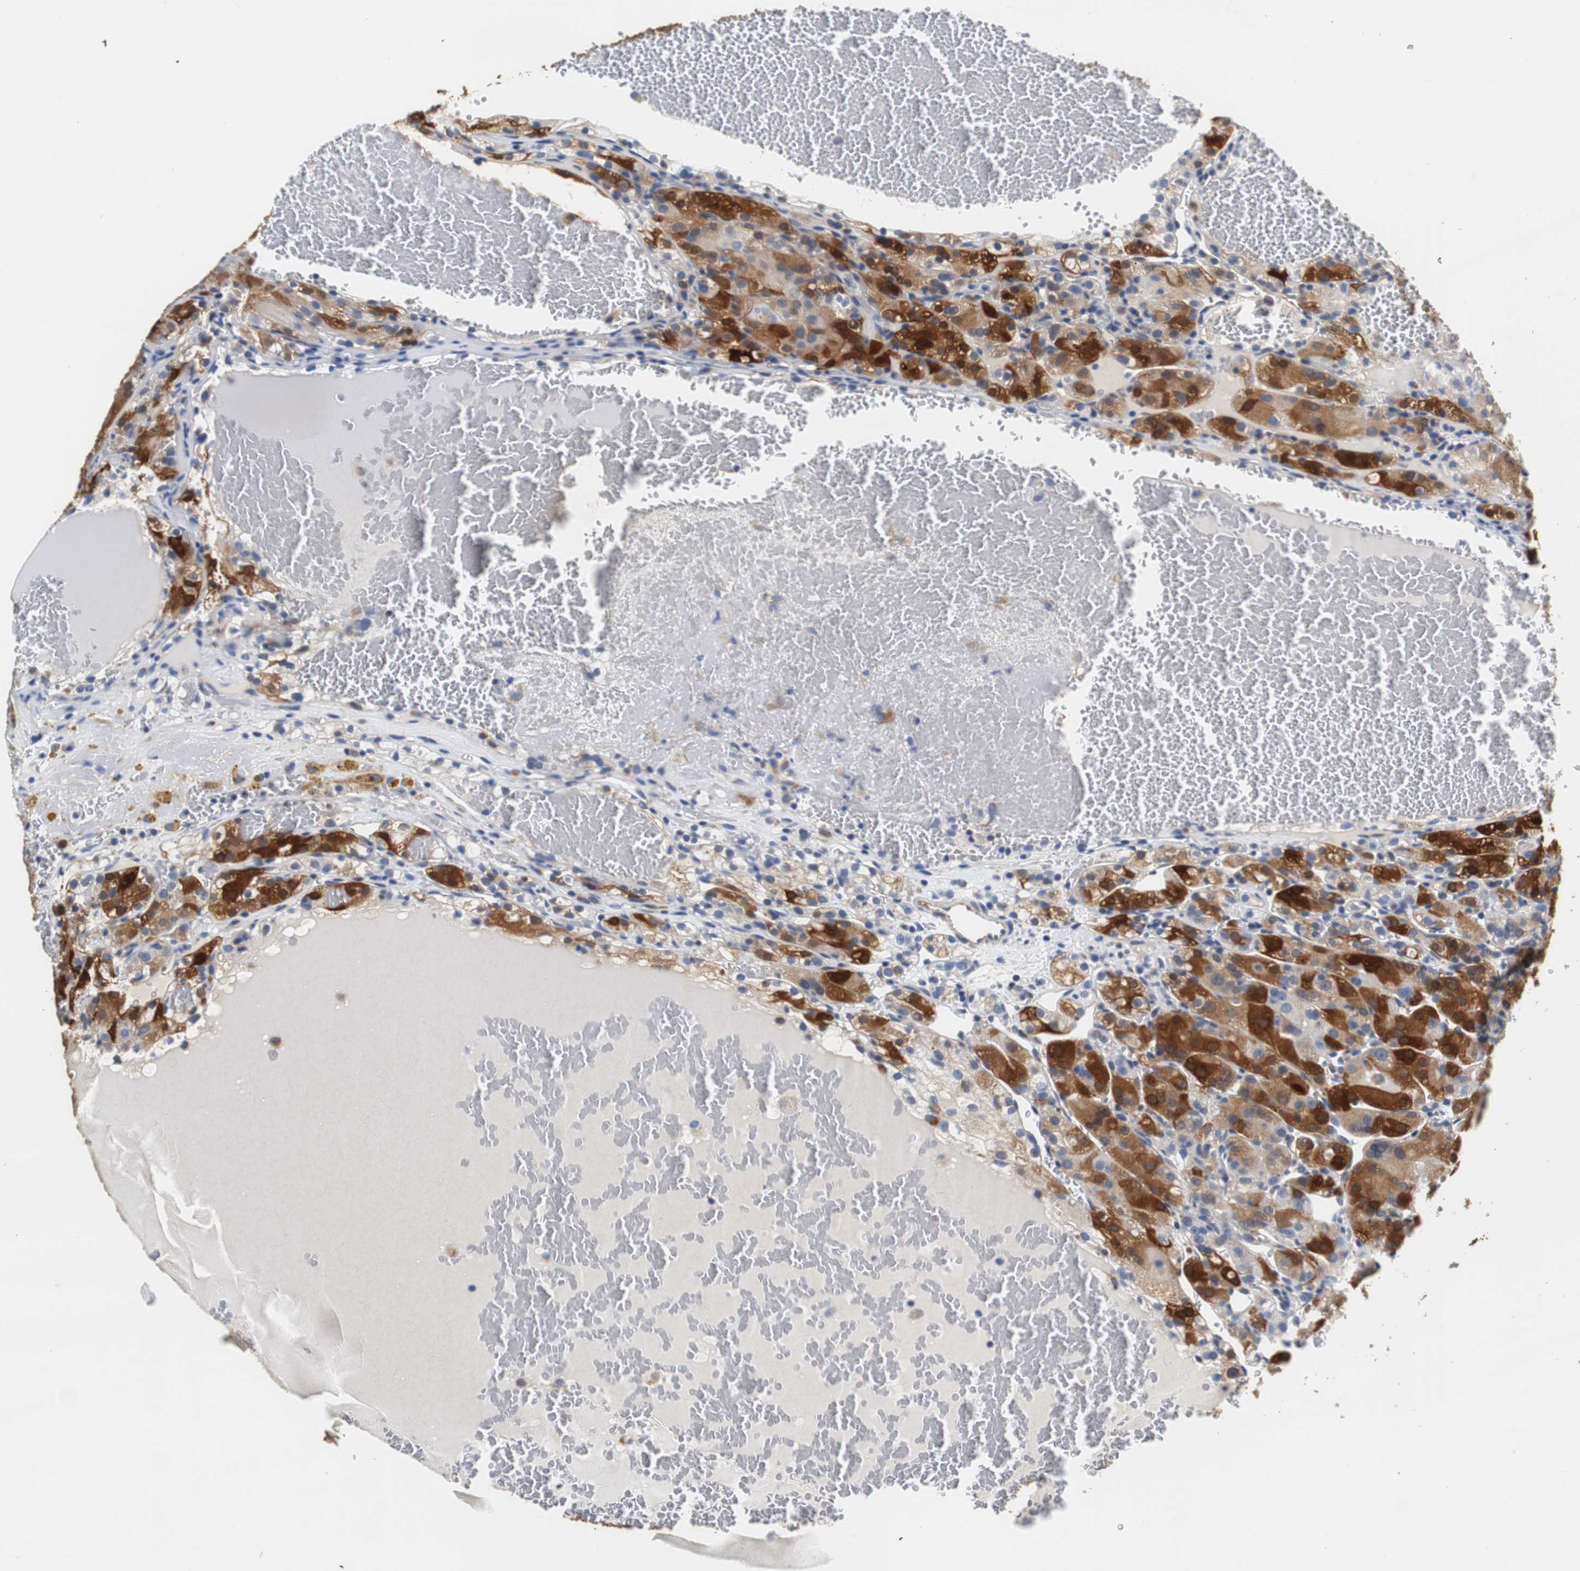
{"staining": {"intensity": "strong", "quantity": "25%-75%", "location": "cytoplasmic/membranous"}, "tissue": "renal cancer", "cell_type": "Tumor cells", "image_type": "cancer", "snomed": [{"axis": "morphology", "description": "Normal tissue, NOS"}, {"axis": "morphology", "description": "Adenocarcinoma, NOS"}, {"axis": "topography", "description": "Kidney"}], "caption": "The micrograph shows immunohistochemical staining of renal cancer (adenocarcinoma). There is strong cytoplasmic/membranous expression is appreciated in about 25%-75% of tumor cells.", "gene": "PCK1", "patient": {"sex": "male", "age": 61}}